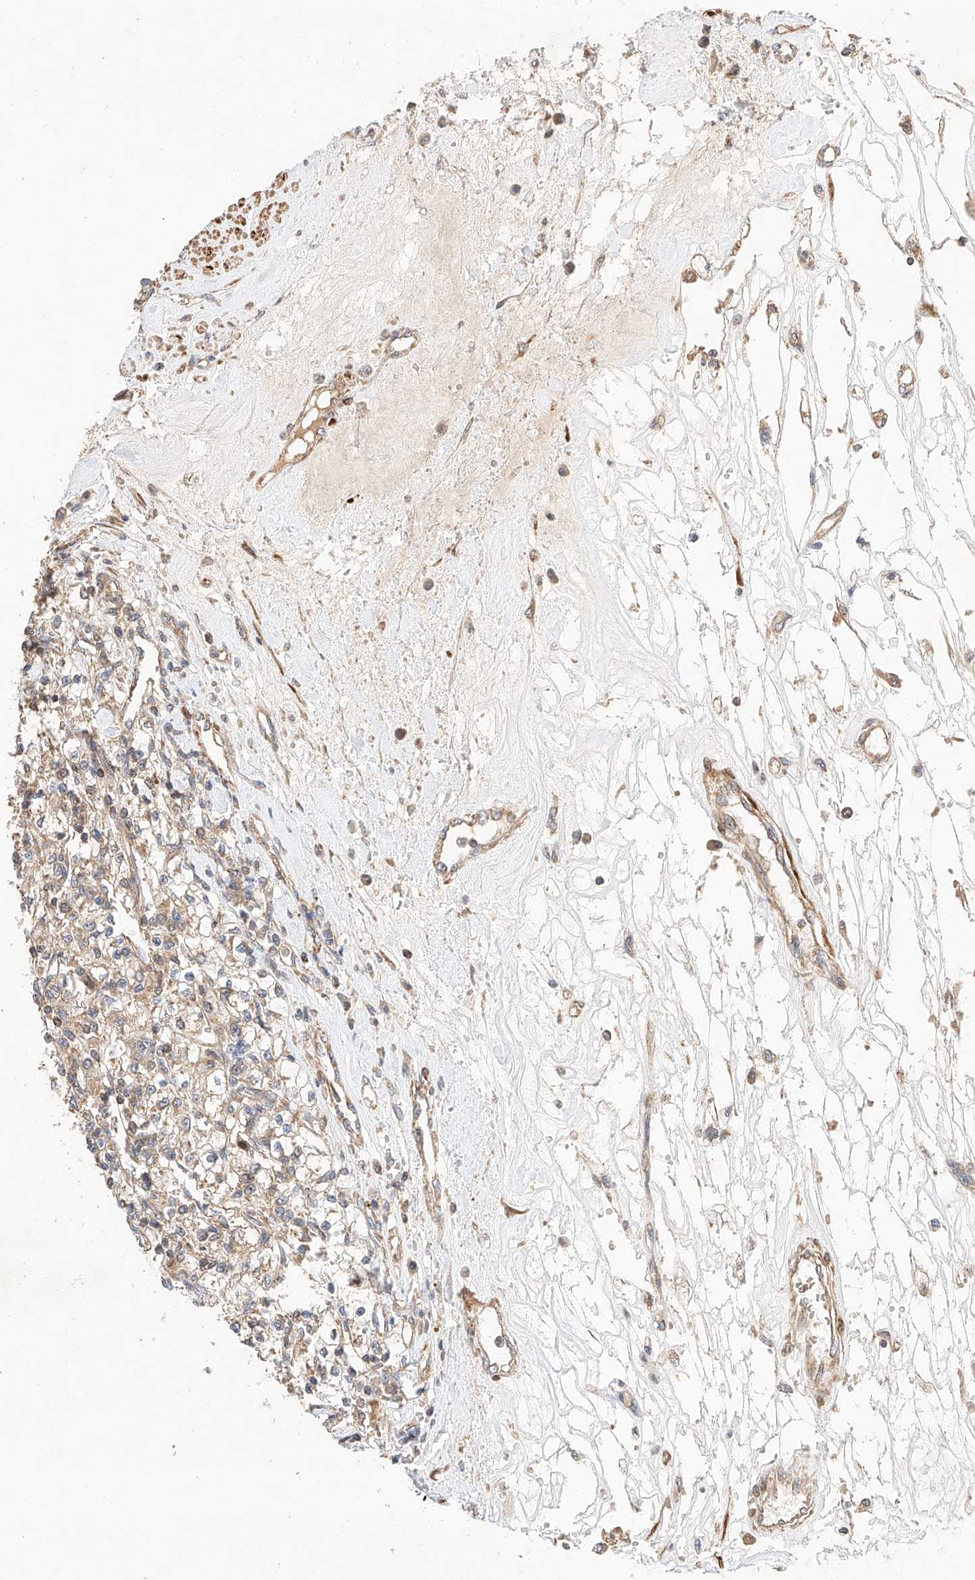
{"staining": {"intensity": "weak", "quantity": "25%-75%", "location": "cytoplasmic/membranous"}, "tissue": "renal cancer", "cell_type": "Tumor cells", "image_type": "cancer", "snomed": [{"axis": "morphology", "description": "Adenocarcinoma, NOS"}, {"axis": "topography", "description": "Kidney"}], "caption": "The image exhibits staining of renal adenocarcinoma, revealing weak cytoplasmic/membranous protein staining (brown color) within tumor cells. Nuclei are stained in blue.", "gene": "RAB23", "patient": {"sex": "female", "age": 59}}